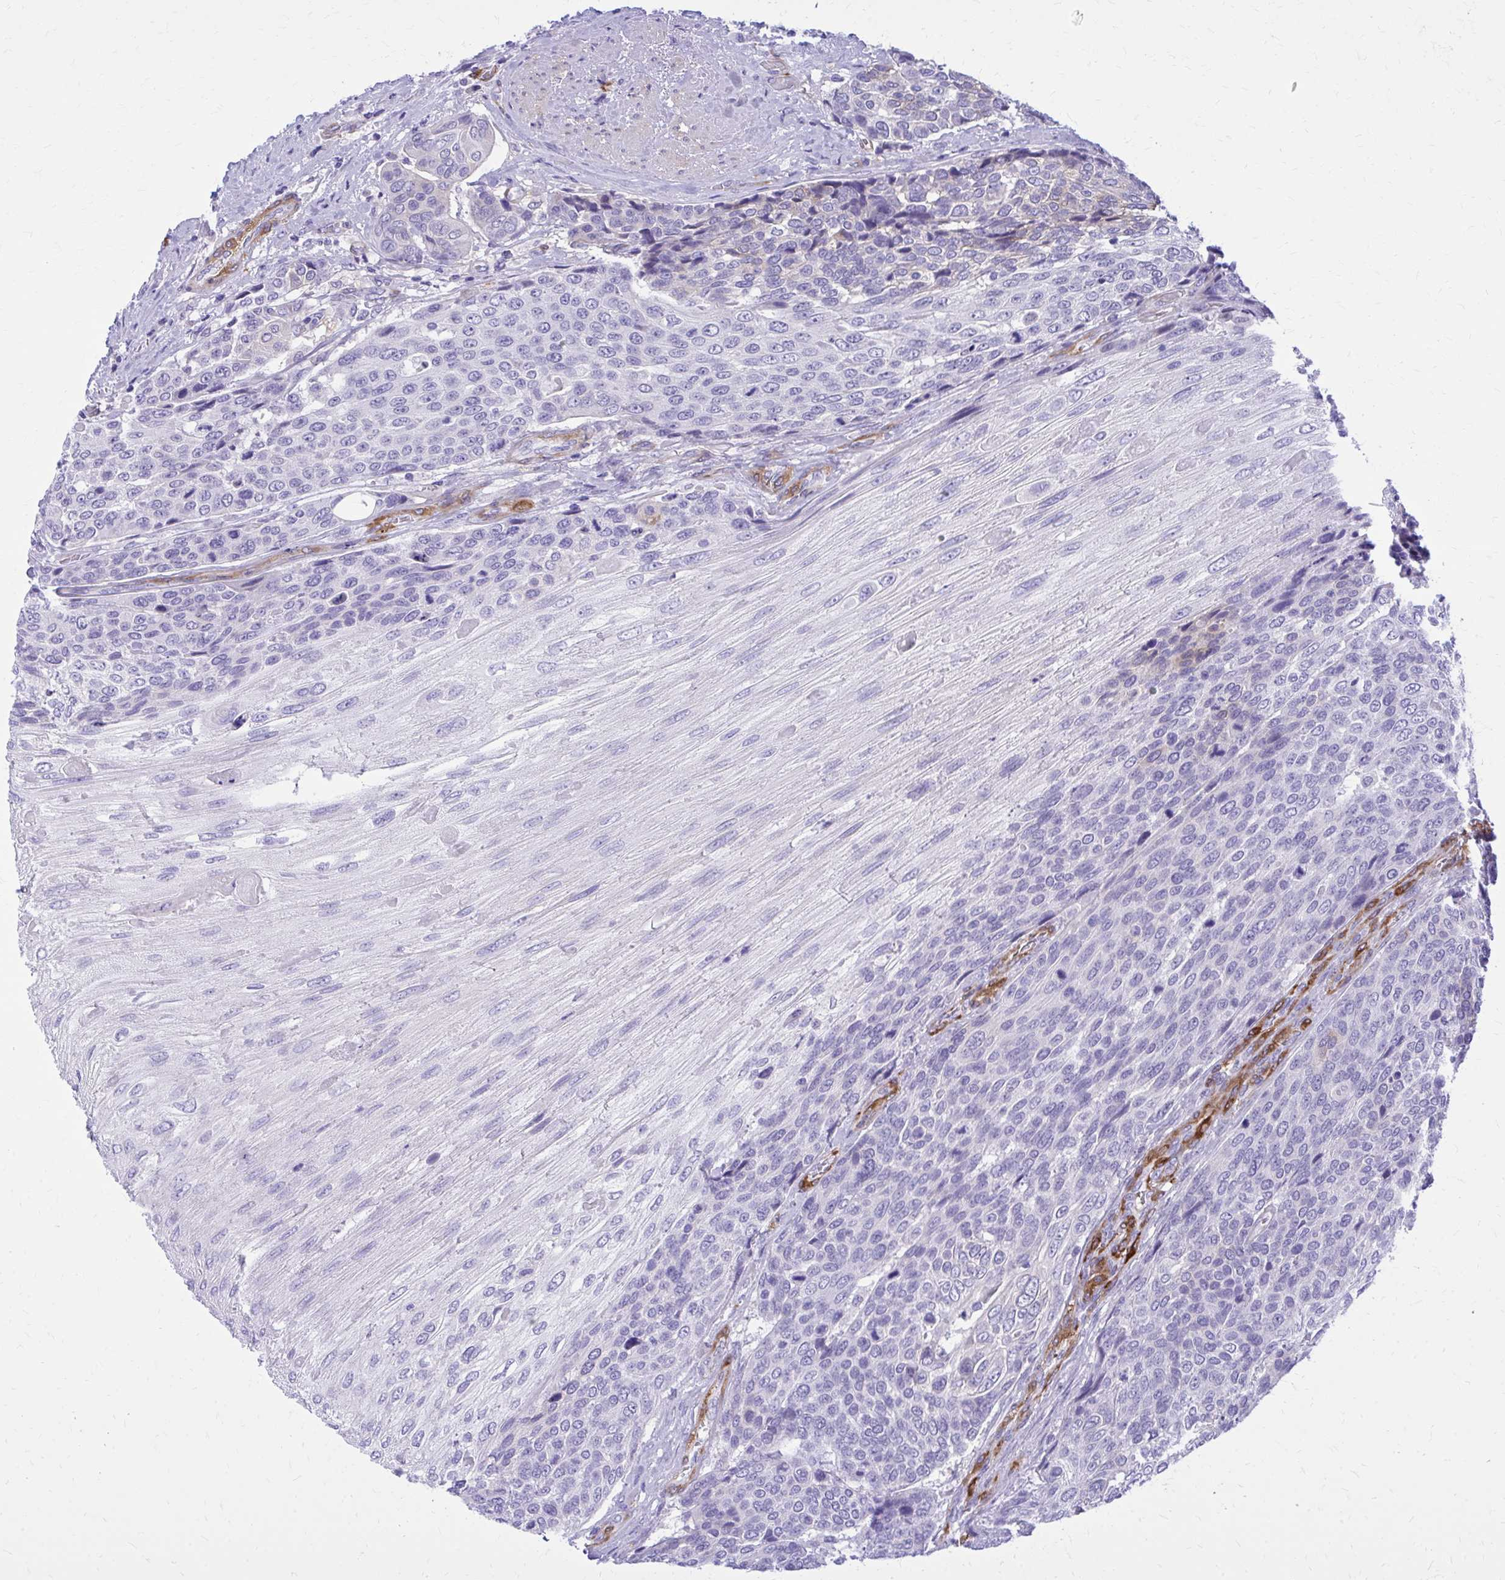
{"staining": {"intensity": "negative", "quantity": "none", "location": "none"}, "tissue": "urothelial cancer", "cell_type": "Tumor cells", "image_type": "cancer", "snomed": [{"axis": "morphology", "description": "Urothelial carcinoma, High grade"}, {"axis": "topography", "description": "Urinary bladder"}], "caption": "Immunohistochemical staining of urothelial cancer demonstrates no significant expression in tumor cells.", "gene": "EPB41L1", "patient": {"sex": "female", "age": 70}}